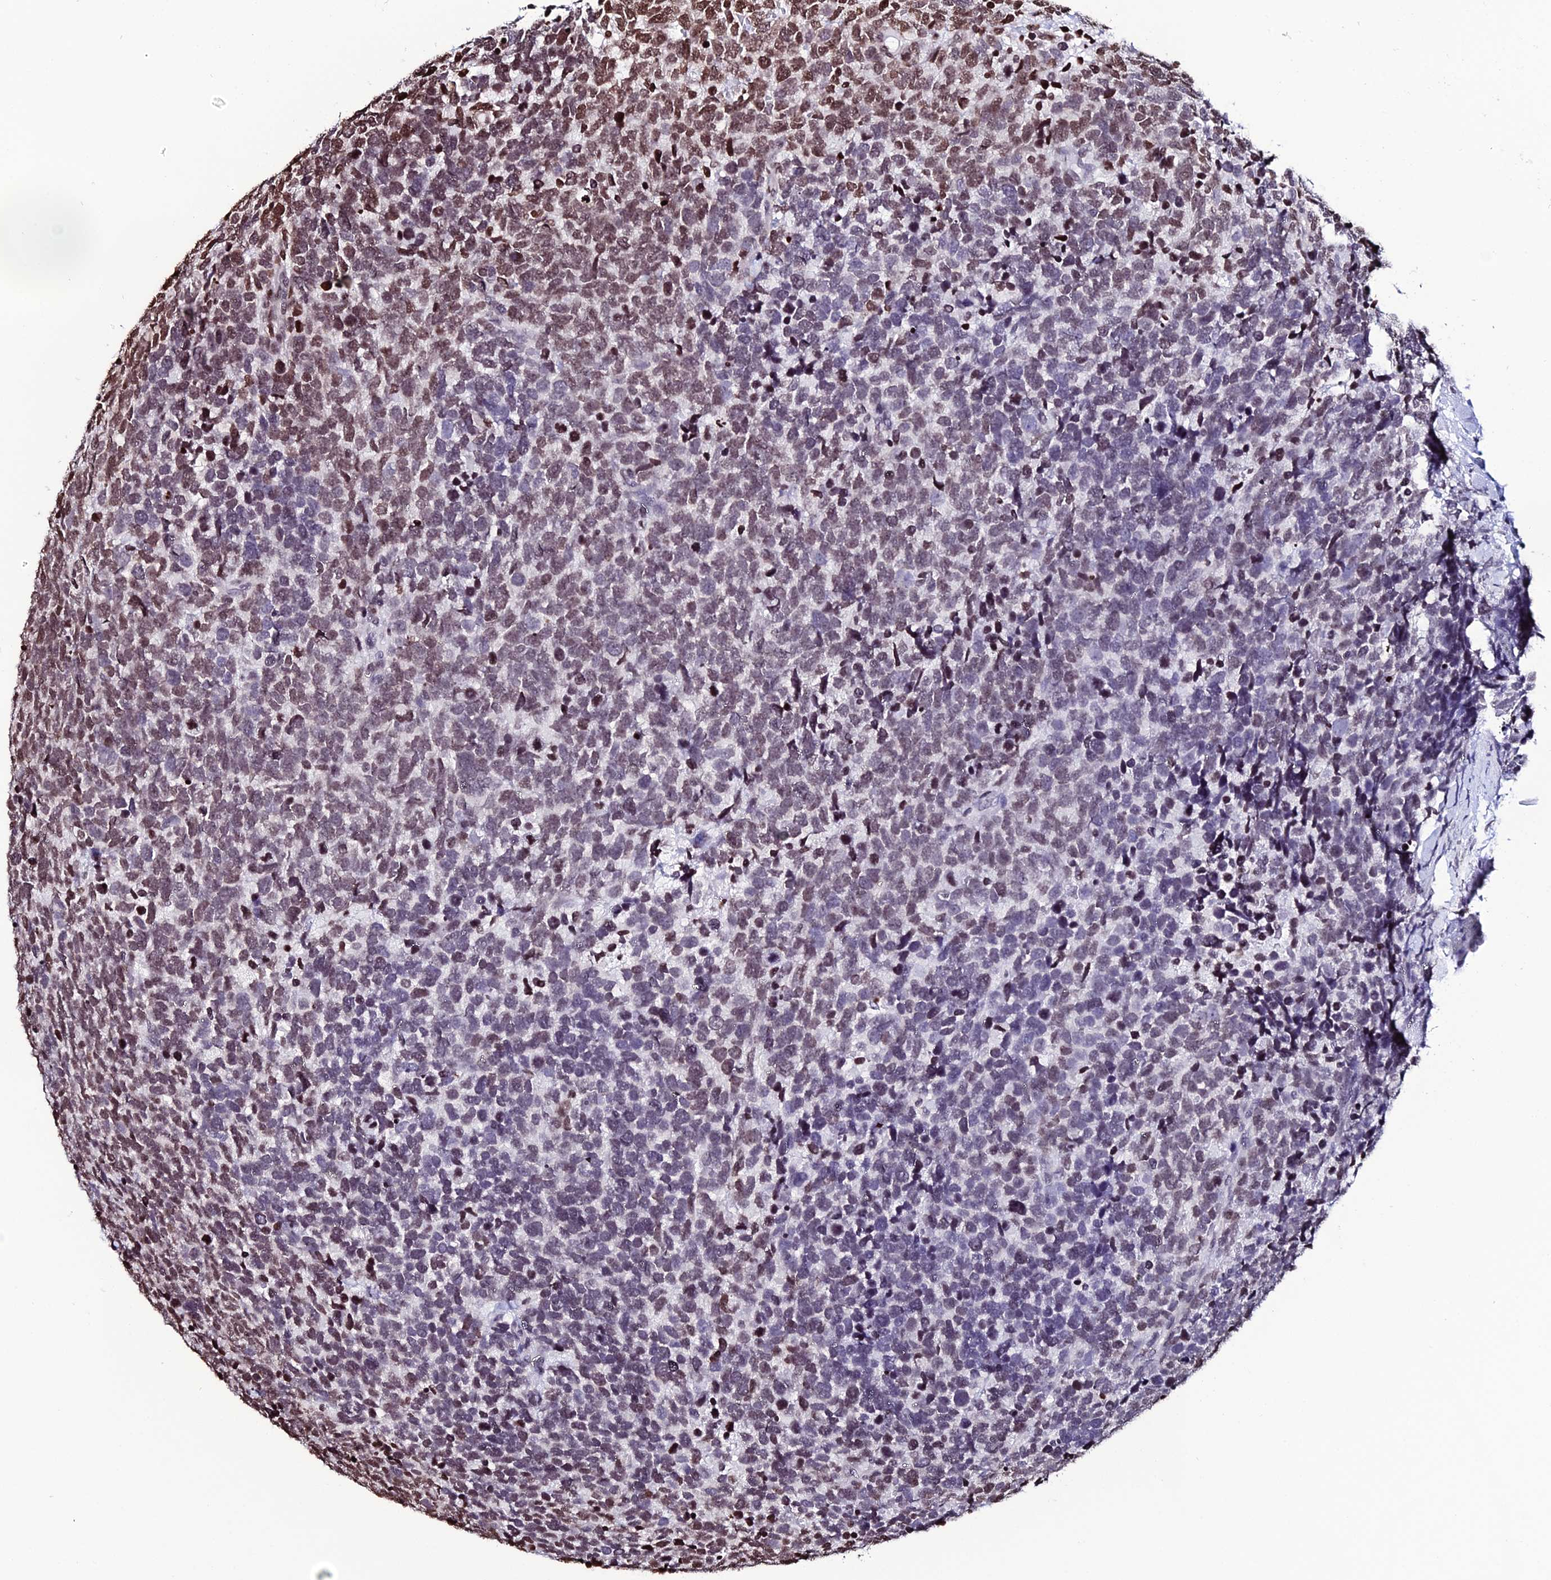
{"staining": {"intensity": "moderate", "quantity": "25%-75%", "location": "nuclear"}, "tissue": "urothelial cancer", "cell_type": "Tumor cells", "image_type": "cancer", "snomed": [{"axis": "morphology", "description": "Urothelial carcinoma, High grade"}, {"axis": "topography", "description": "Urinary bladder"}], "caption": "Human urothelial carcinoma (high-grade) stained for a protein (brown) exhibits moderate nuclear positive expression in about 25%-75% of tumor cells.", "gene": "MACROH2A2", "patient": {"sex": "female", "age": 82}}